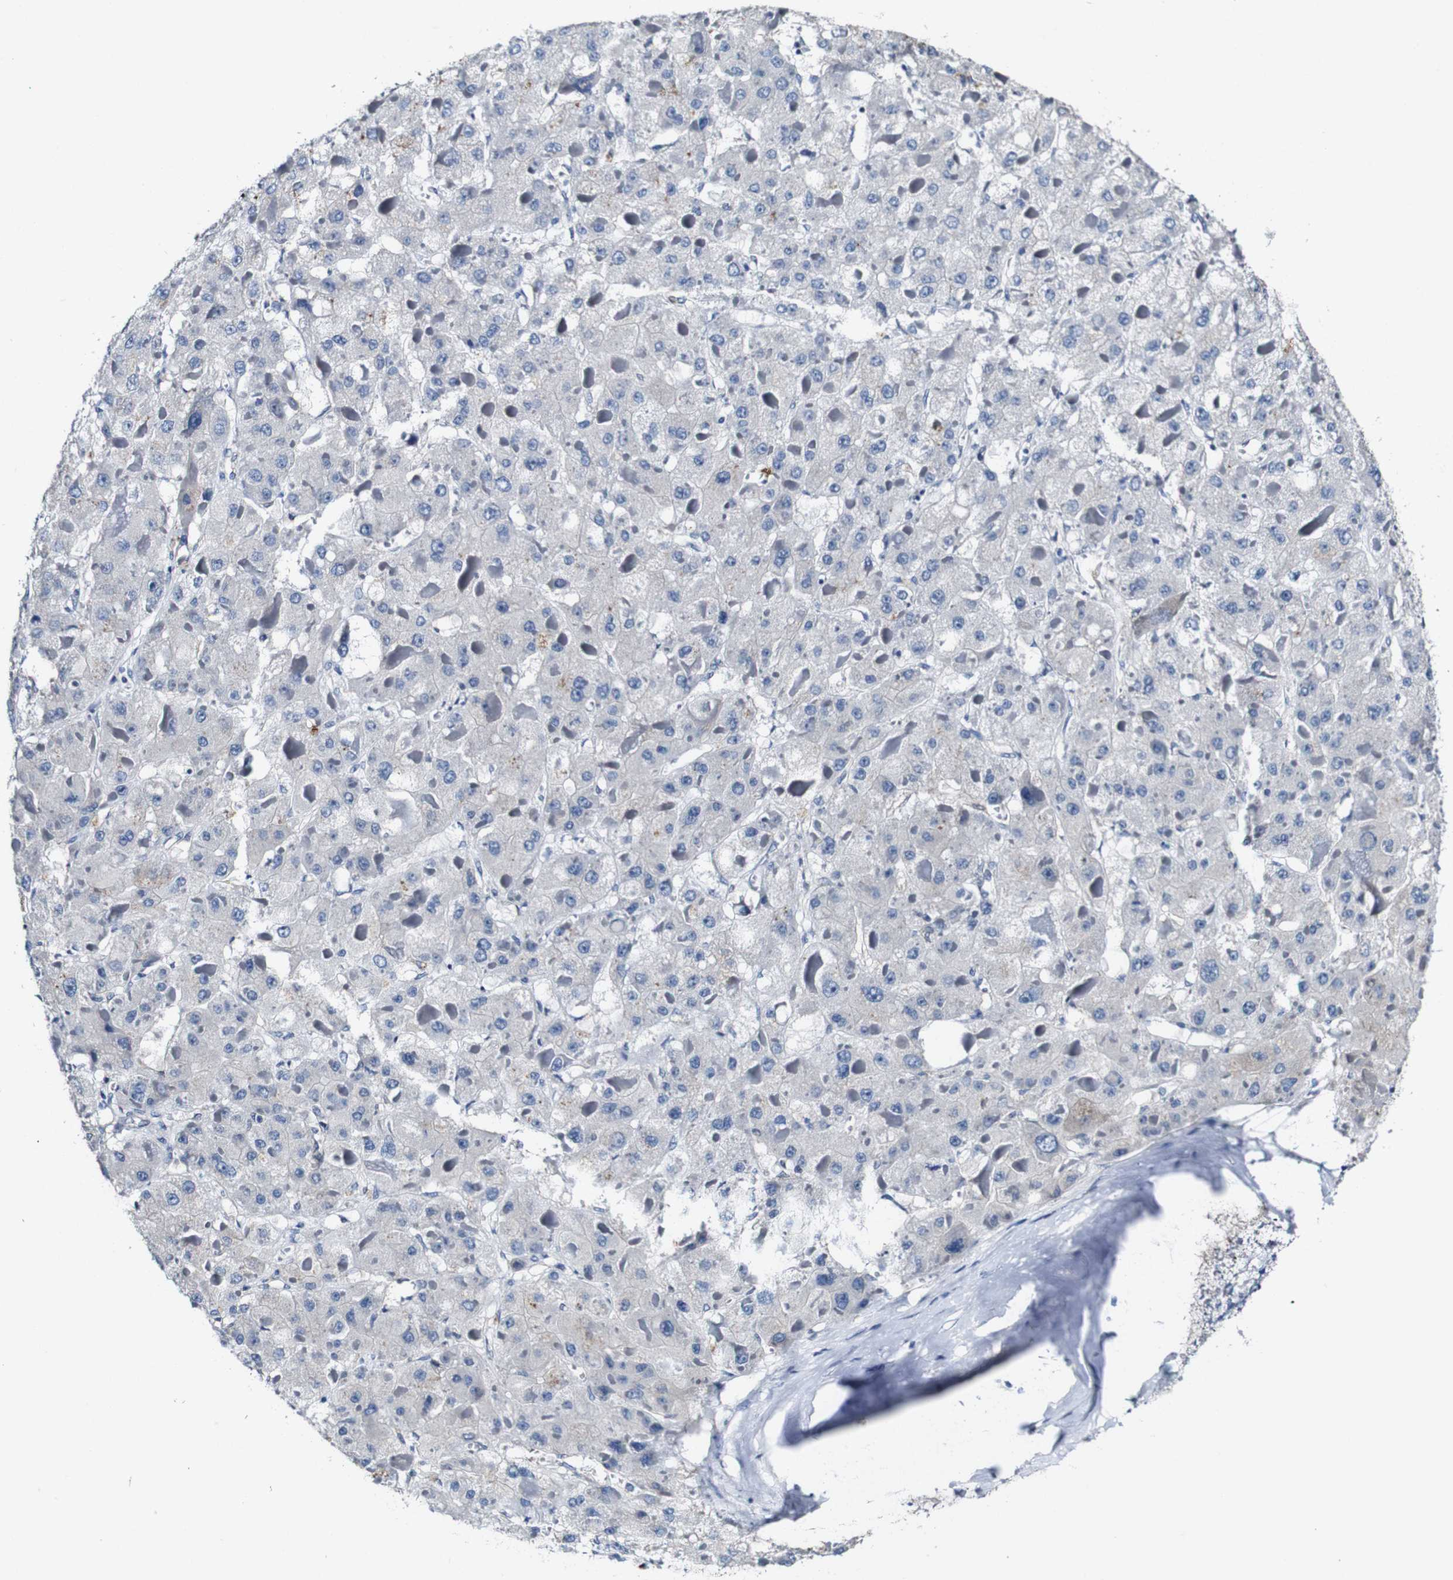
{"staining": {"intensity": "negative", "quantity": "none", "location": "none"}, "tissue": "liver cancer", "cell_type": "Tumor cells", "image_type": "cancer", "snomed": [{"axis": "morphology", "description": "Carcinoma, Hepatocellular, NOS"}, {"axis": "topography", "description": "Liver"}], "caption": "Immunohistochemical staining of human hepatocellular carcinoma (liver) shows no significant expression in tumor cells.", "gene": "GRAMD1A", "patient": {"sex": "female", "age": 73}}